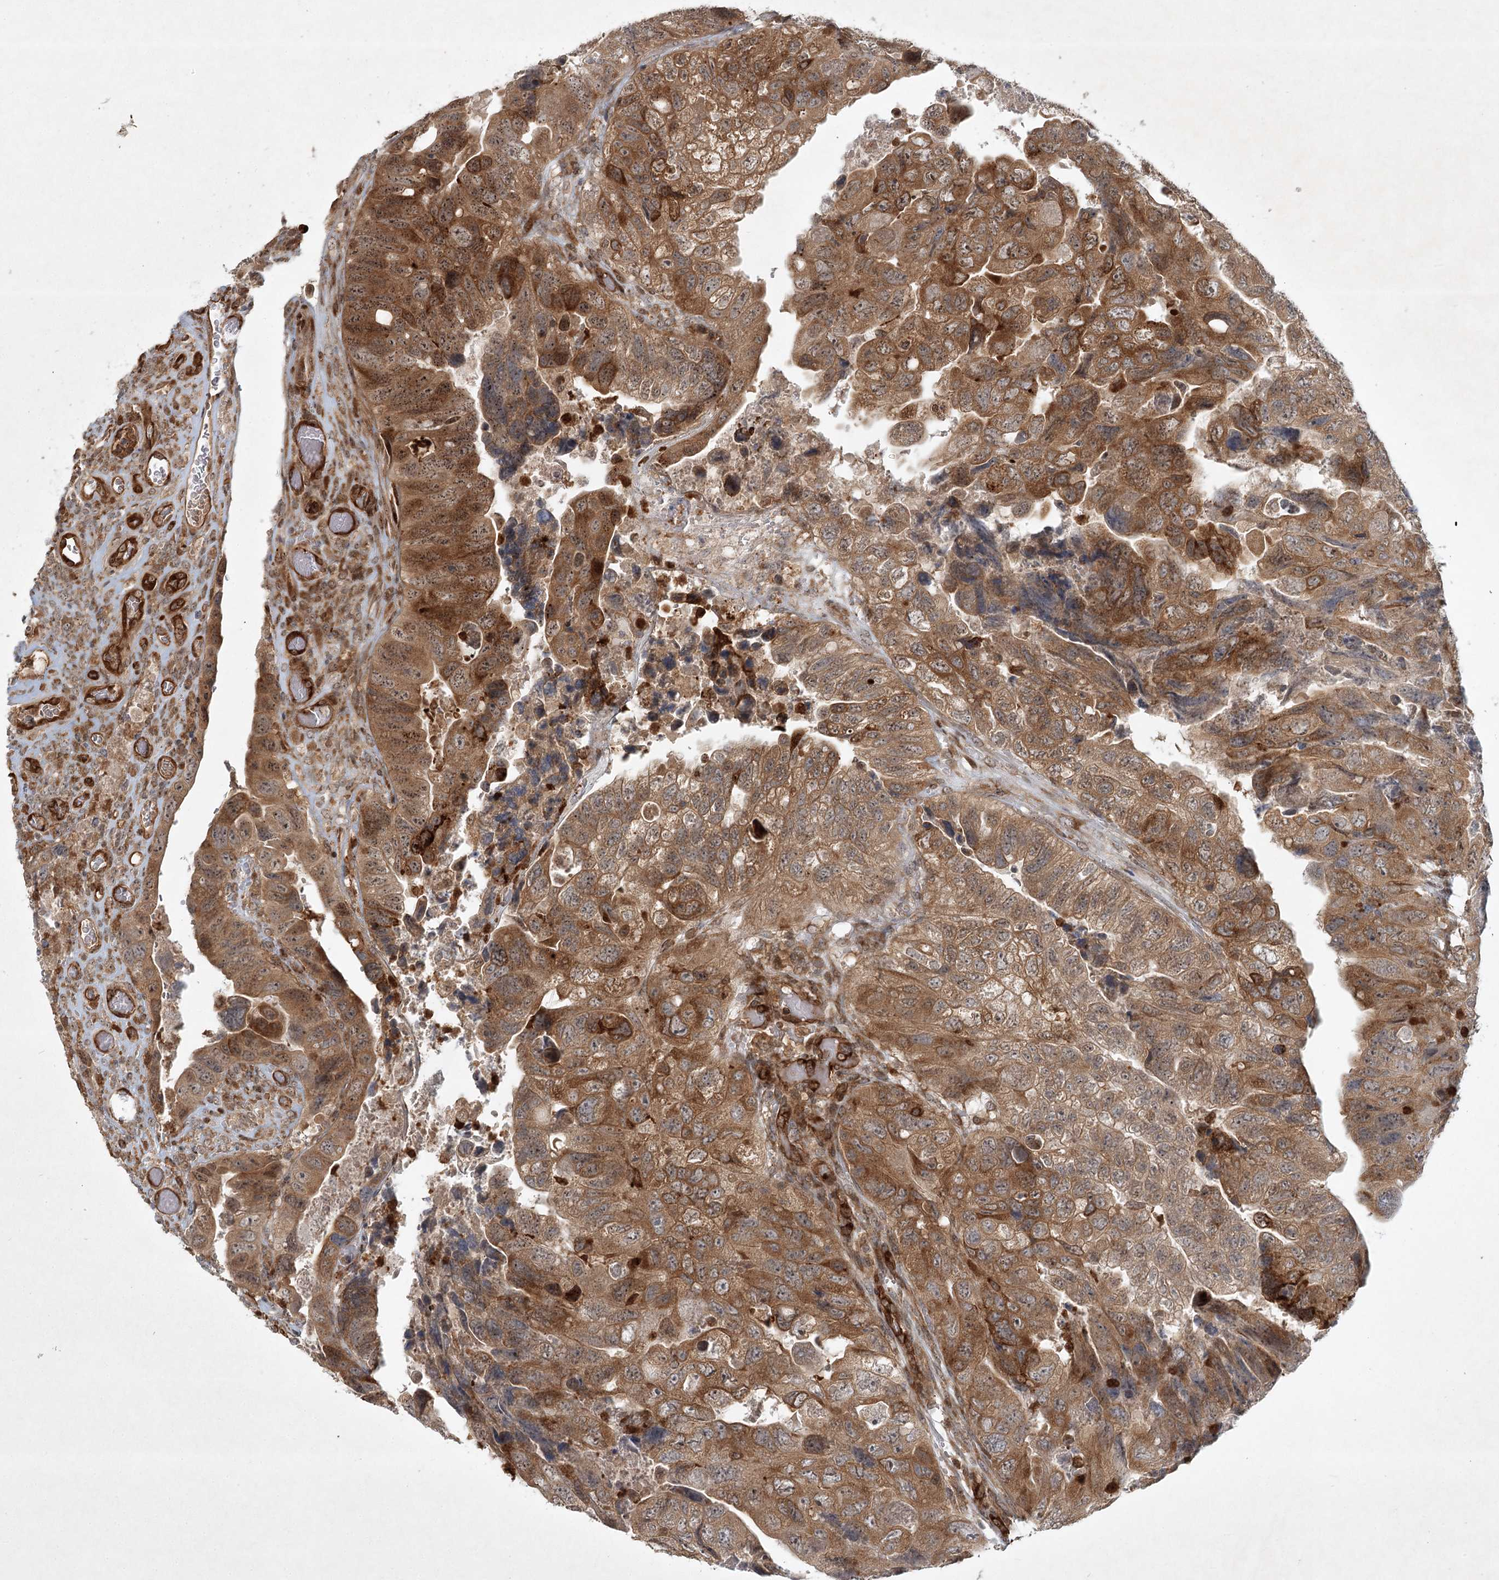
{"staining": {"intensity": "moderate", "quantity": ">75%", "location": "cytoplasmic/membranous"}, "tissue": "colorectal cancer", "cell_type": "Tumor cells", "image_type": "cancer", "snomed": [{"axis": "morphology", "description": "Adenocarcinoma, NOS"}, {"axis": "topography", "description": "Rectum"}], "caption": "Colorectal adenocarcinoma was stained to show a protein in brown. There is medium levels of moderate cytoplasmic/membranous expression in about >75% of tumor cells. (IHC, brightfield microscopy, high magnification).", "gene": "ARHGAP31", "patient": {"sex": "male", "age": 63}}